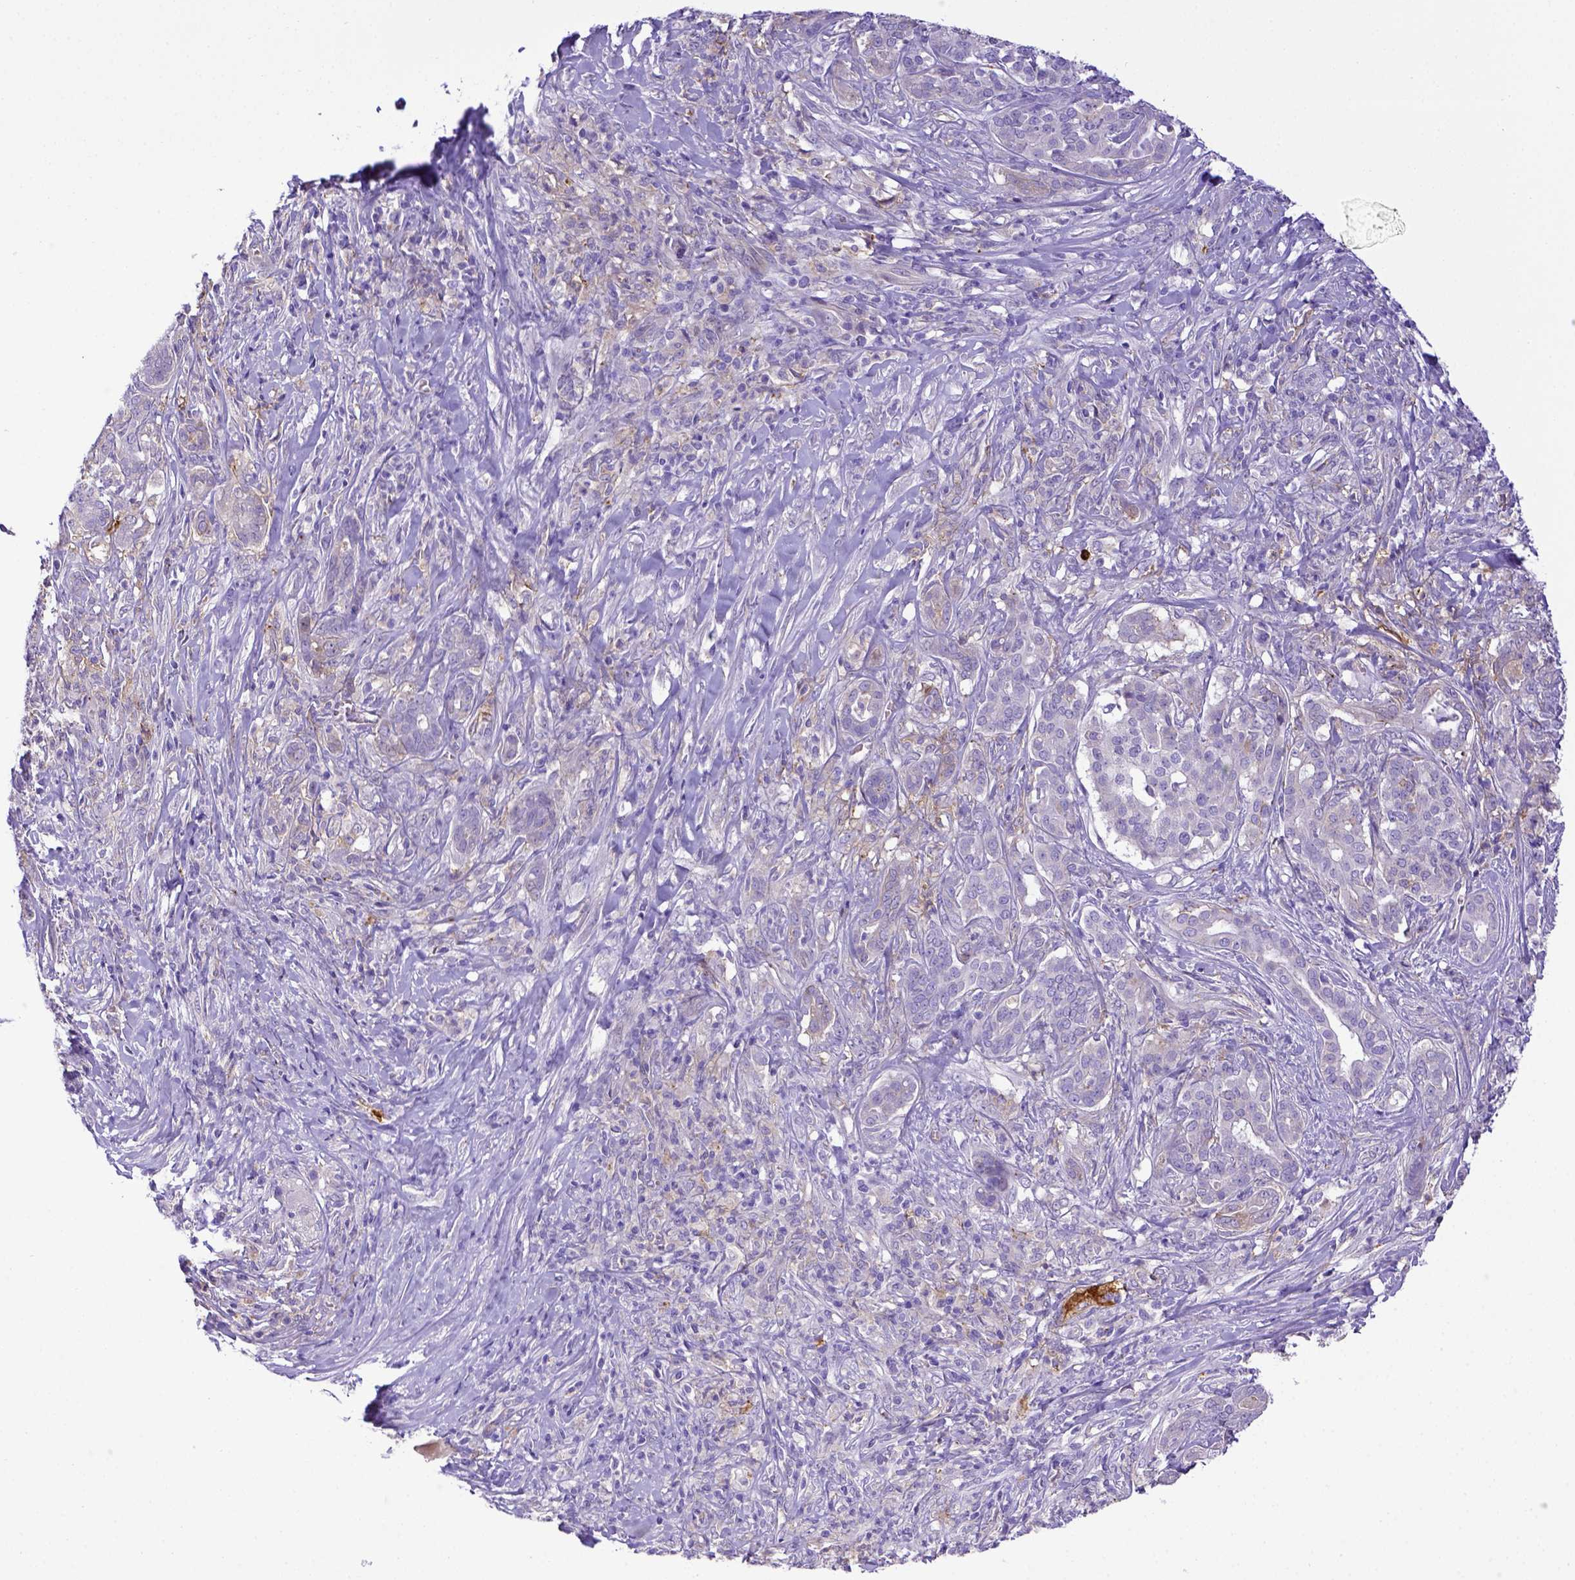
{"staining": {"intensity": "negative", "quantity": "none", "location": "none"}, "tissue": "pancreatic cancer", "cell_type": "Tumor cells", "image_type": "cancer", "snomed": [{"axis": "morphology", "description": "Normal tissue, NOS"}, {"axis": "morphology", "description": "Inflammation, NOS"}, {"axis": "morphology", "description": "Adenocarcinoma, NOS"}, {"axis": "topography", "description": "Pancreas"}], "caption": "DAB (3,3'-diaminobenzidine) immunohistochemical staining of pancreatic cancer exhibits no significant expression in tumor cells.", "gene": "CD40", "patient": {"sex": "male", "age": 57}}